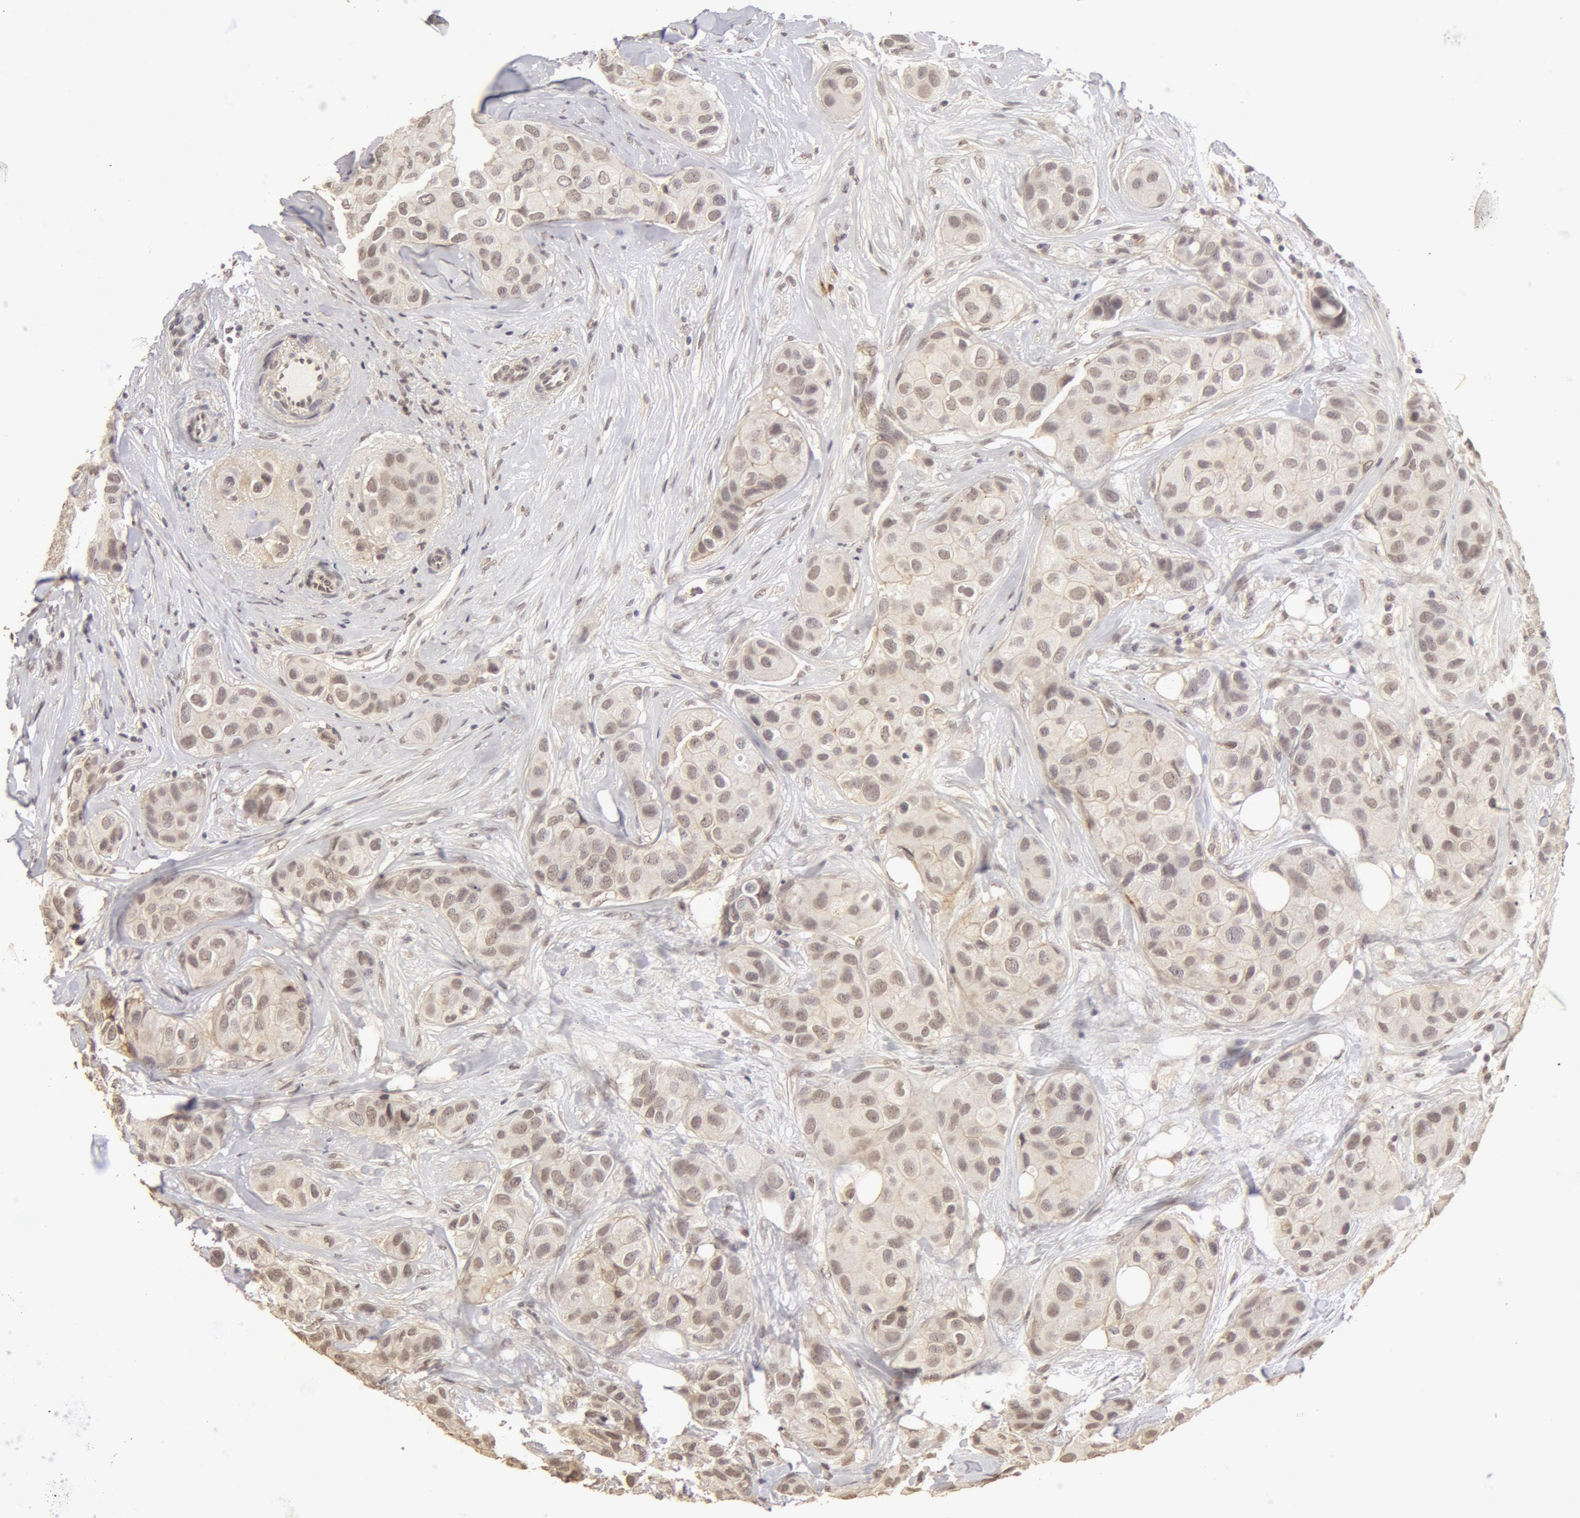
{"staining": {"intensity": "weak", "quantity": ">75%", "location": "cytoplasmic/membranous,nuclear"}, "tissue": "breast cancer", "cell_type": "Tumor cells", "image_type": "cancer", "snomed": [{"axis": "morphology", "description": "Duct carcinoma"}, {"axis": "topography", "description": "Breast"}], "caption": "DAB immunohistochemical staining of human breast intraductal carcinoma reveals weak cytoplasmic/membranous and nuclear protein staining in about >75% of tumor cells.", "gene": "ADAM10", "patient": {"sex": "female", "age": 68}}